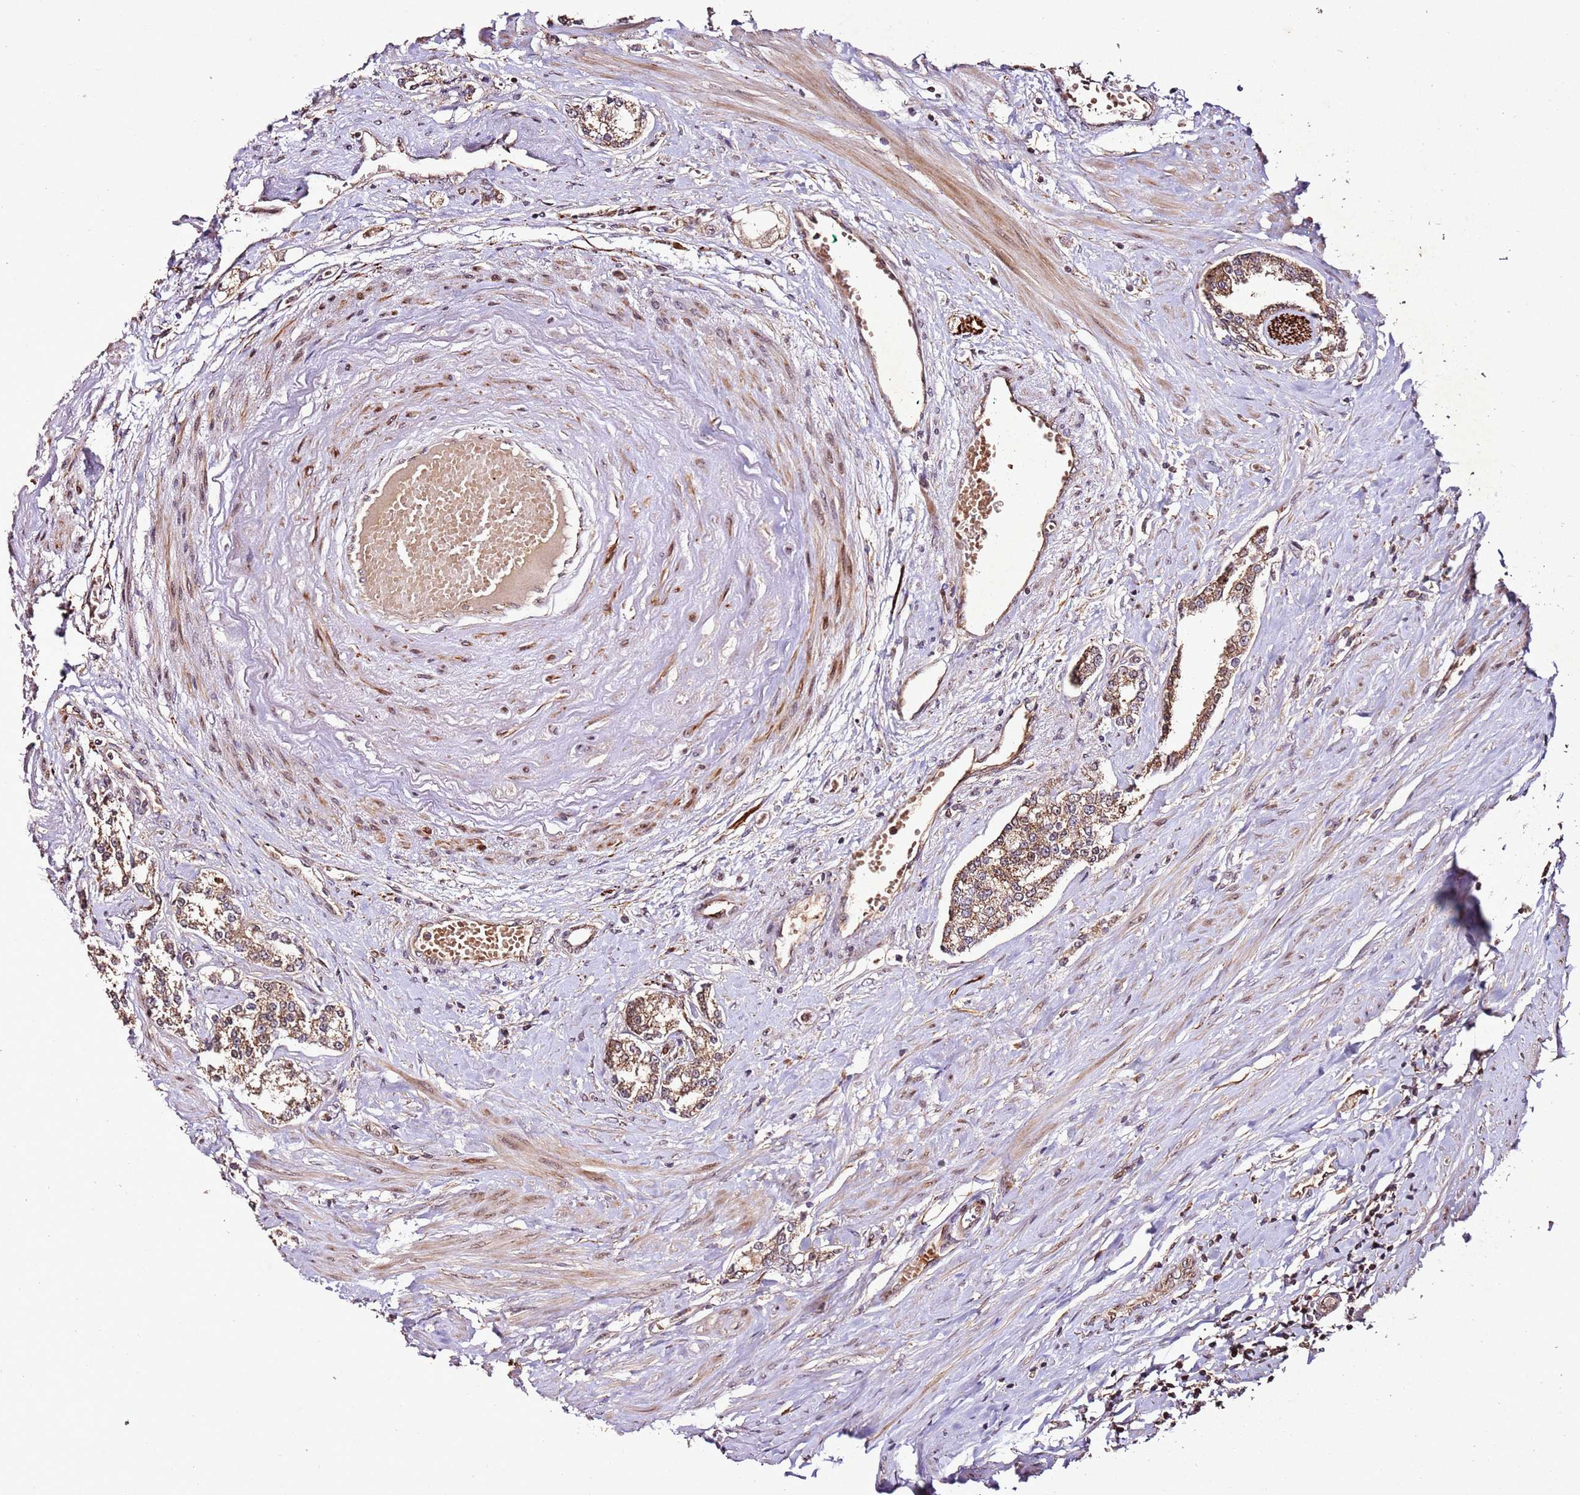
{"staining": {"intensity": "moderate", "quantity": ">75%", "location": "cytoplasmic/membranous"}, "tissue": "prostate cancer", "cell_type": "Tumor cells", "image_type": "cancer", "snomed": [{"axis": "morphology", "description": "Adenocarcinoma, High grade"}, {"axis": "topography", "description": "Prostate"}], "caption": "Protein staining displays moderate cytoplasmic/membranous positivity in approximately >75% of tumor cells in prostate cancer.", "gene": "PTMA", "patient": {"sex": "male", "age": 64}}